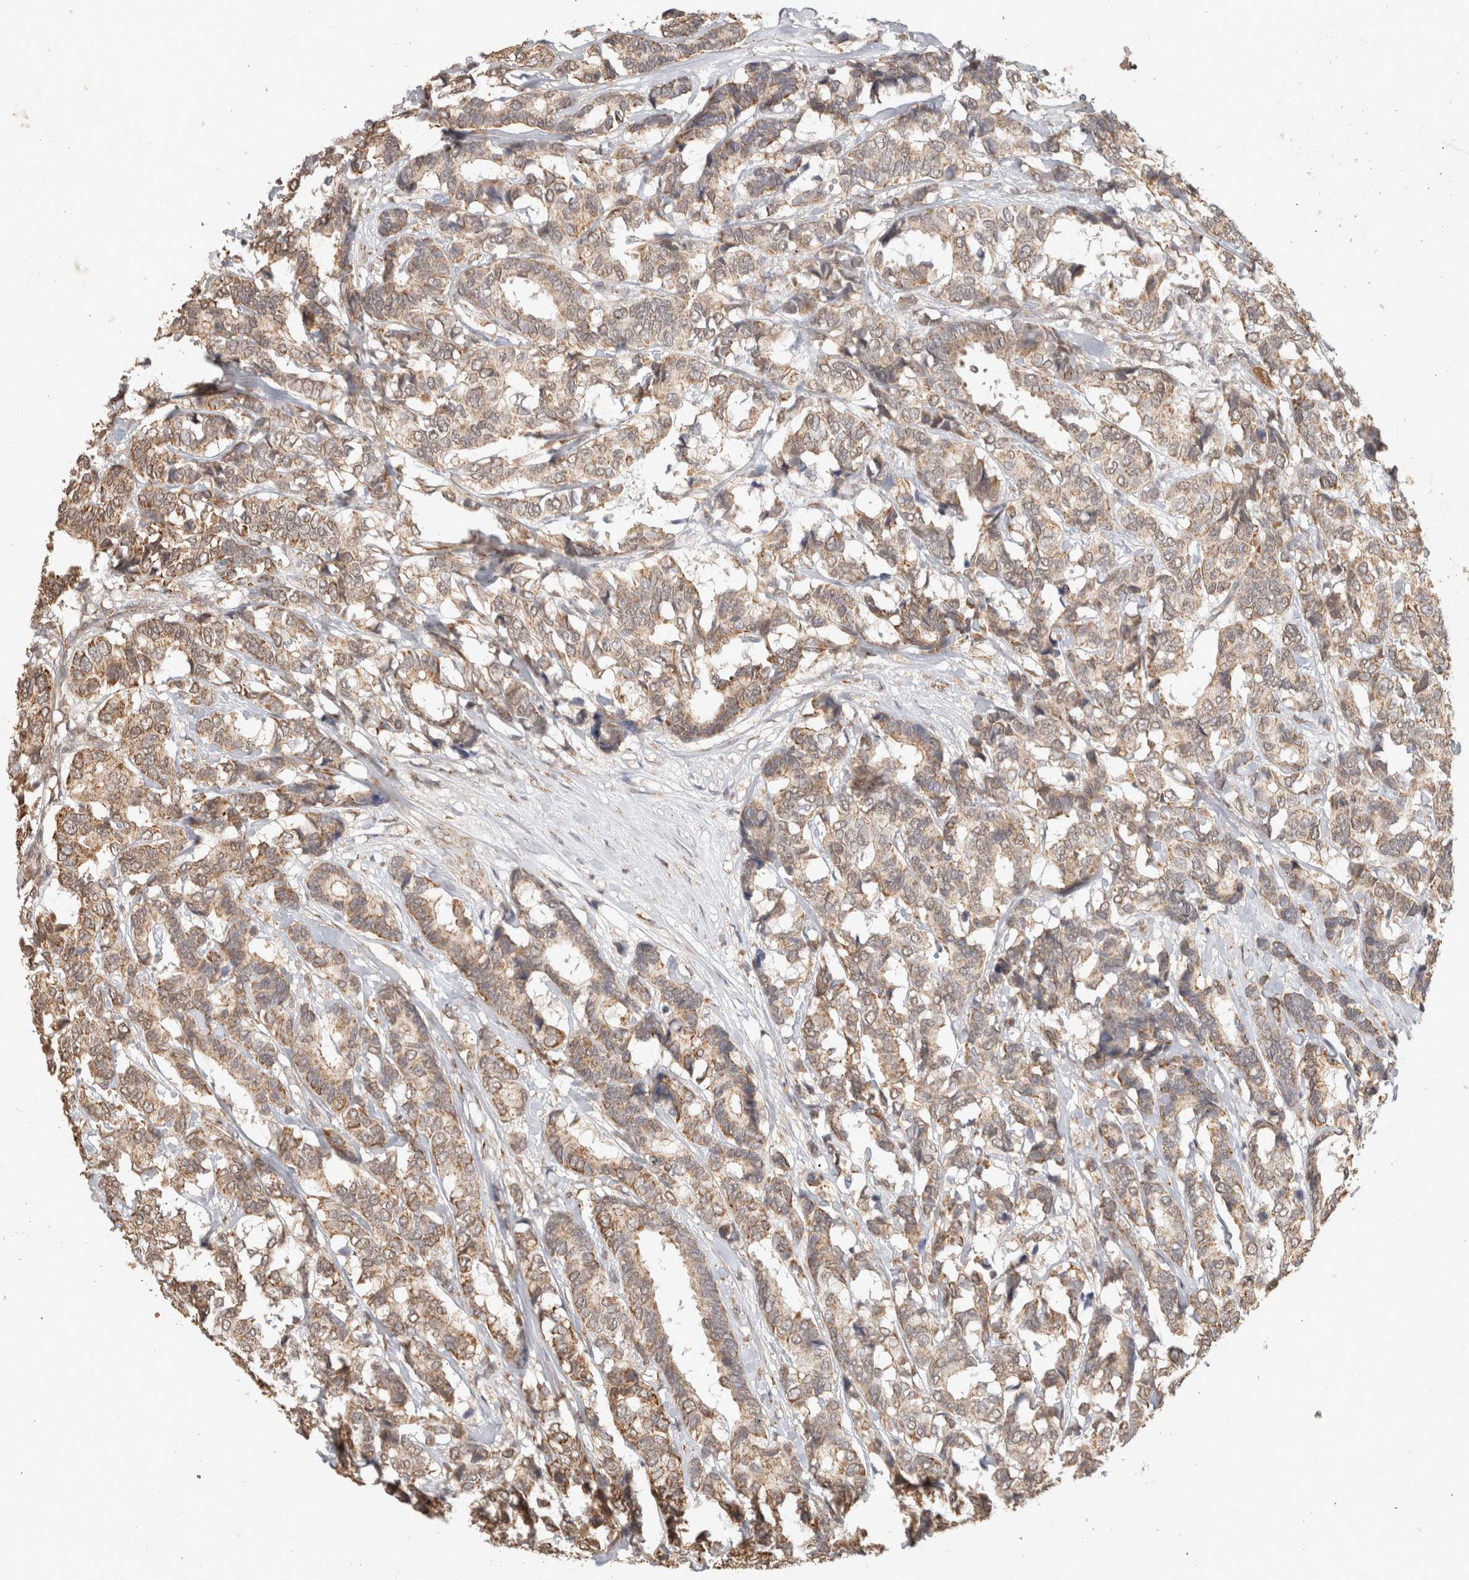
{"staining": {"intensity": "weak", "quantity": ">75%", "location": "cytoplasmic/membranous"}, "tissue": "breast cancer", "cell_type": "Tumor cells", "image_type": "cancer", "snomed": [{"axis": "morphology", "description": "Duct carcinoma"}, {"axis": "topography", "description": "Breast"}], "caption": "This micrograph shows immunohistochemistry staining of breast intraductal carcinoma, with low weak cytoplasmic/membranous positivity in about >75% of tumor cells.", "gene": "BNIP3L", "patient": {"sex": "female", "age": 87}}